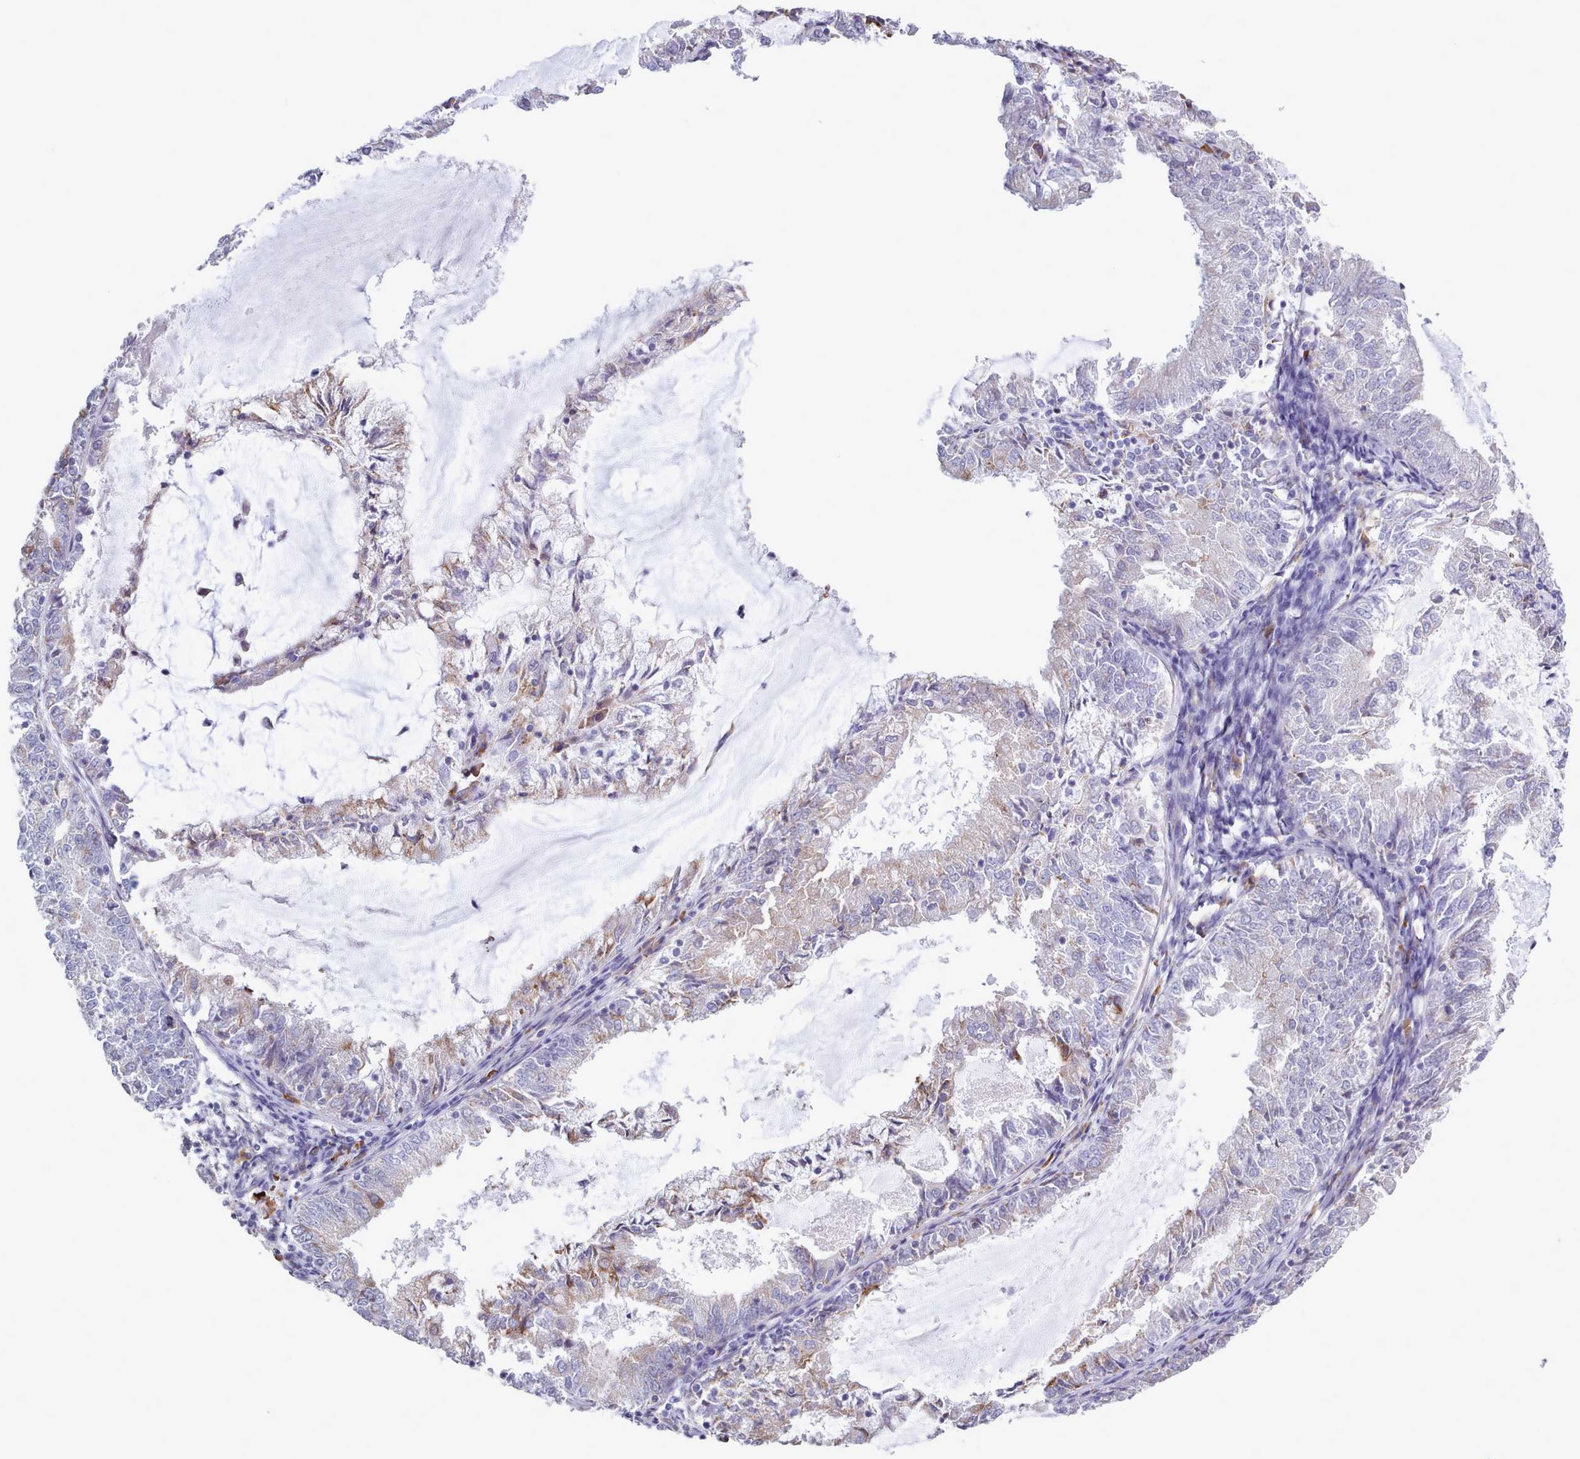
{"staining": {"intensity": "negative", "quantity": "none", "location": "none"}, "tissue": "endometrial cancer", "cell_type": "Tumor cells", "image_type": "cancer", "snomed": [{"axis": "morphology", "description": "Adenocarcinoma, NOS"}, {"axis": "topography", "description": "Endometrium"}], "caption": "Tumor cells show no significant protein staining in endometrial adenocarcinoma. (DAB (3,3'-diaminobenzidine) immunohistochemistry (IHC), high magnification).", "gene": "XKR8", "patient": {"sex": "female", "age": 57}}